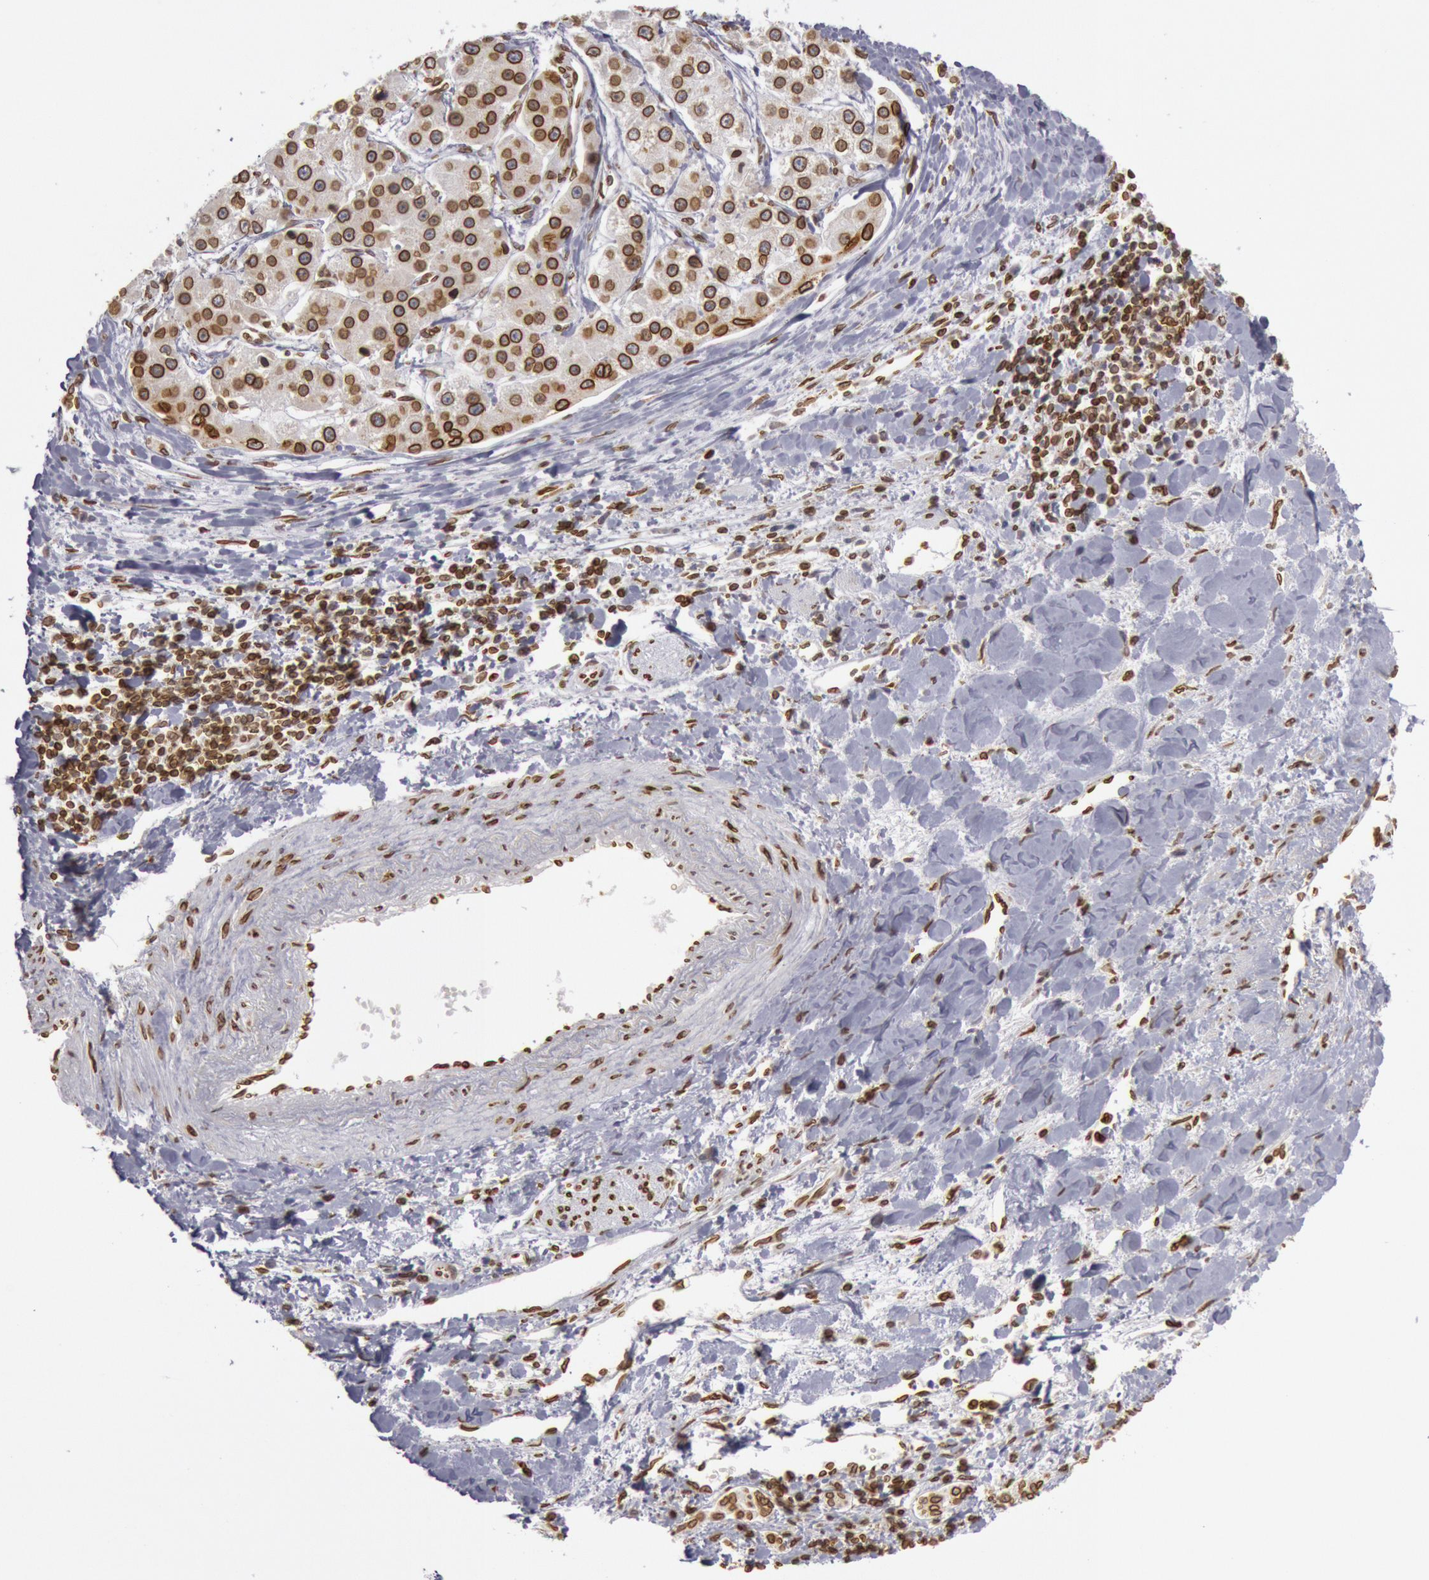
{"staining": {"intensity": "moderate", "quantity": ">75%", "location": "cytoplasmic/membranous,nuclear"}, "tissue": "liver cancer", "cell_type": "Tumor cells", "image_type": "cancer", "snomed": [{"axis": "morphology", "description": "Carcinoma, Hepatocellular, NOS"}, {"axis": "topography", "description": "Liver"}], "caption": "Moderate cytoplasmic/membranous and nuclear expression is seen in approximately >75% of tumor cells in hepatocellular carcinoma (liver).", "gene": "SUN2", "patient": {"sex": "female", "age": 85}}